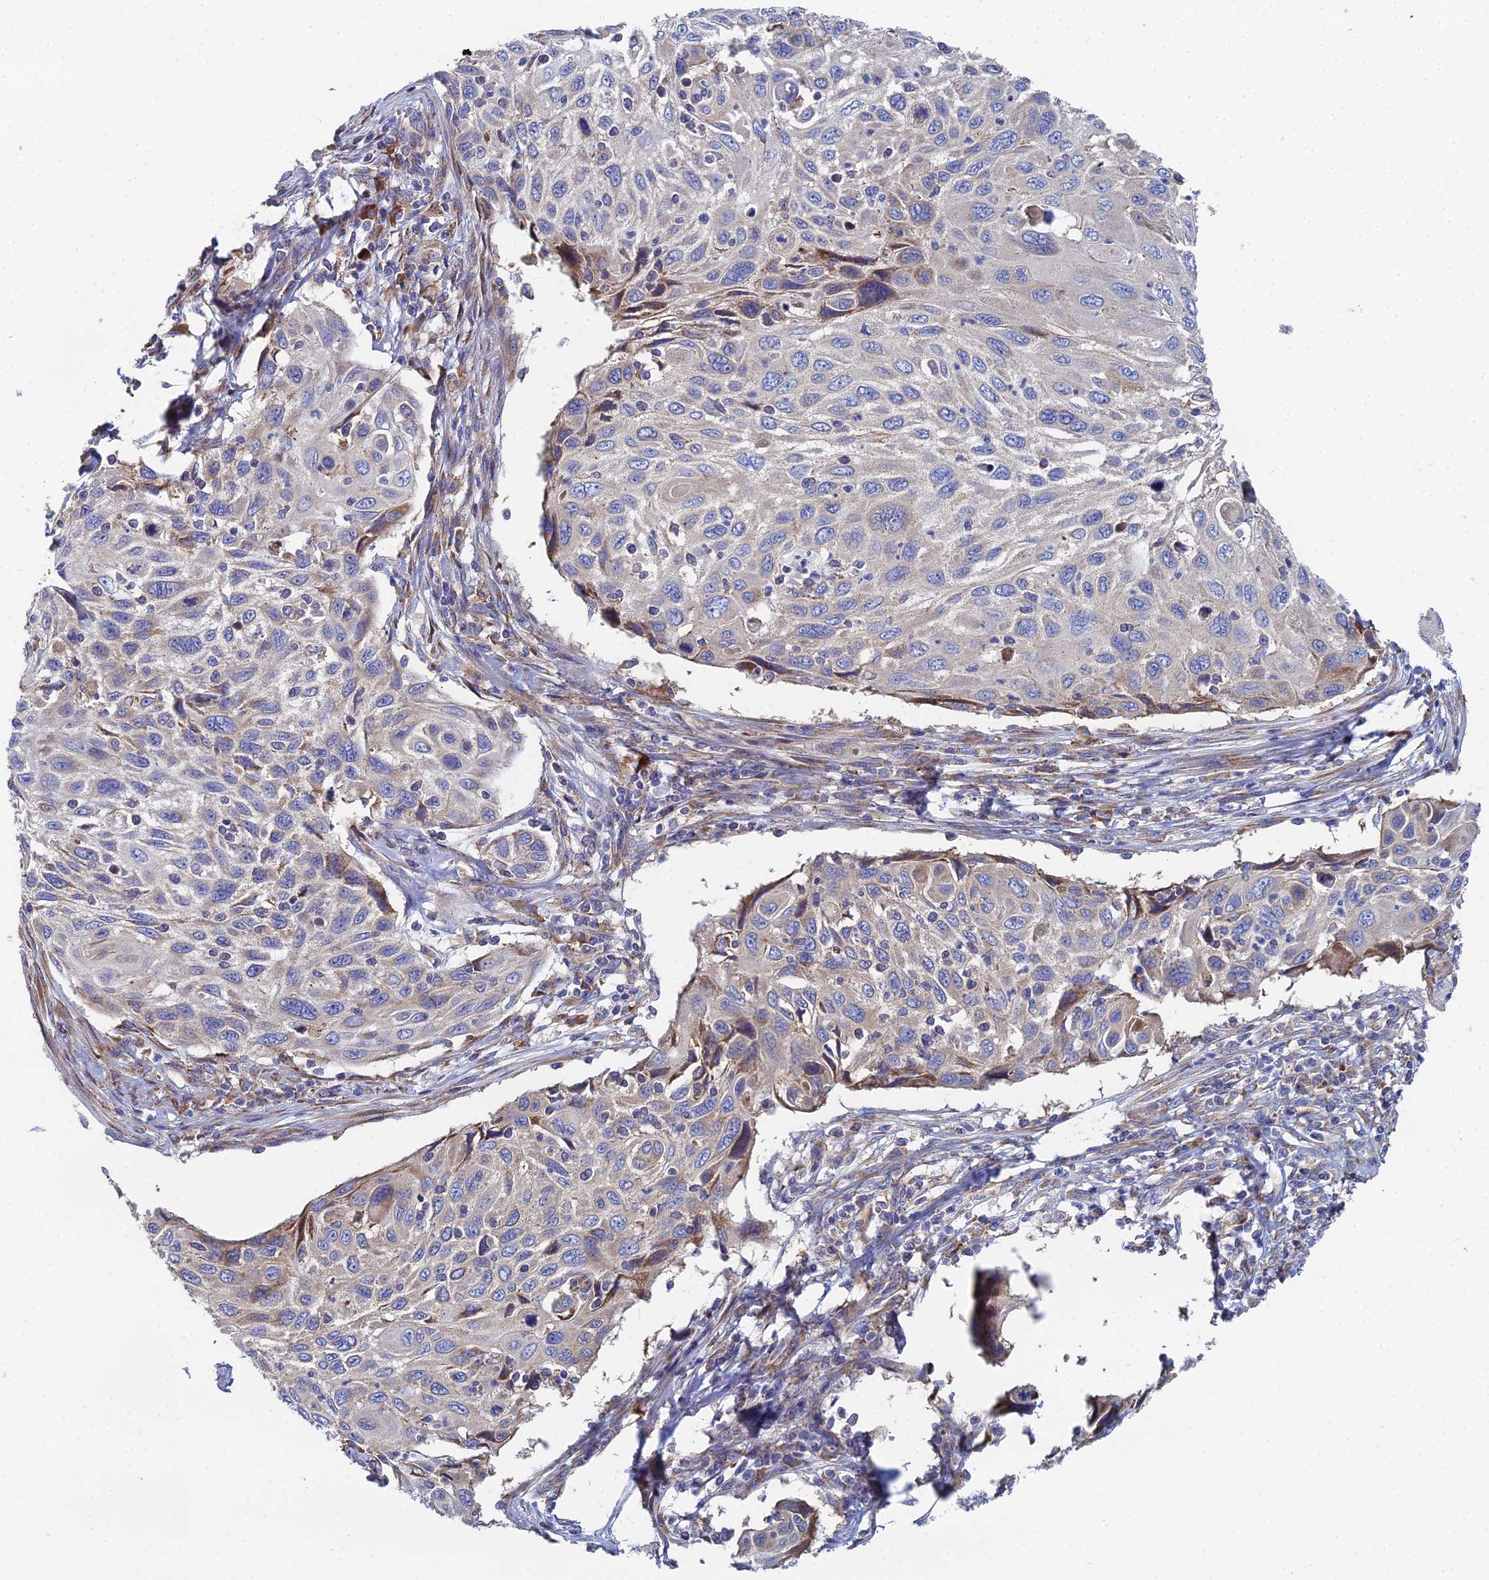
{"staining": {"intensity": "moderate", "quantity": "<25%", "location": "cytoplasmic/membranous"}, "tissue": "cervical cancer", "cell_type": "Tumor cells", "image_type": "cancer", "snomed": [{"axis": "morphology", "description": "Squamous cell carcinoma, NOS"}, {"axis": "topography", "description": "Cervix"}], "caption": "Protein analysis of cervical cancer (squamous cell carcinoma) tissue shows moderate cytoplasmic/membranous staining in approximately <25% of tumor cells. (DAB = brown stain, brightfield microscopy at high magnification).", "gene": "CLCN3", "patient": {"sex": "female", "age": 70}}